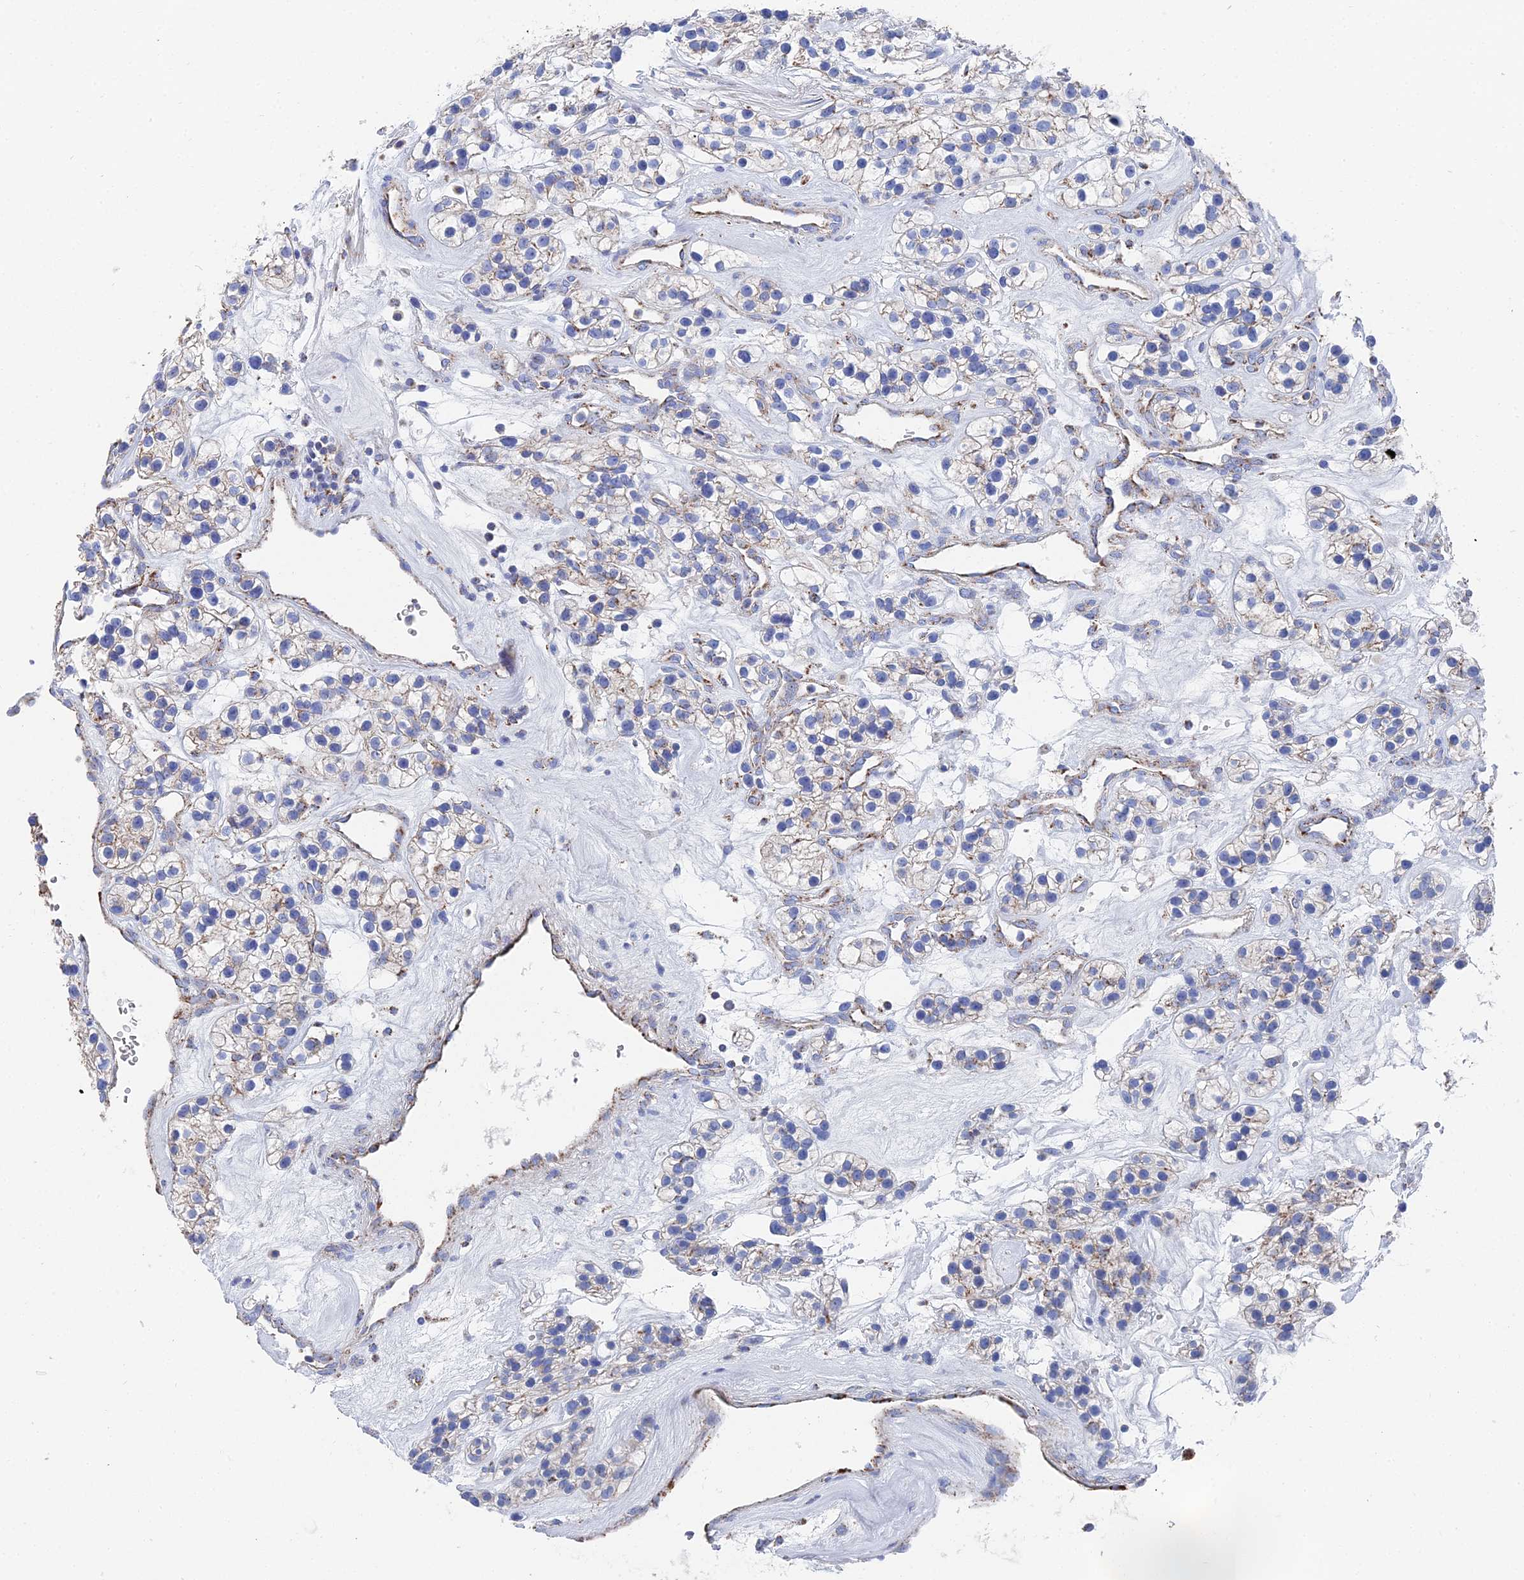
{"staining": {"intensity": "weak", "quantity": "<25%", "location": "cytoplasmic/membranous"}, "tissue": "renal cancer", "cell_type": "Tumor cells", "image_type": "cancer", "snomed": [{"axis": "morphology", "description": "Adenocarcinoma, NOS"}, {"axis": "topography", "description": "Kidney"}], "caption": "High magnification brightfield microscopy of renal adenocarcinoma stained with DAB (3,3'-diaminobenzidine) (brown) and counterstained with hematoxylin (blue): tumor cells show no significant positivity.", "gene": "IFT80", "patient": {"sex": "female", "age": 57}}